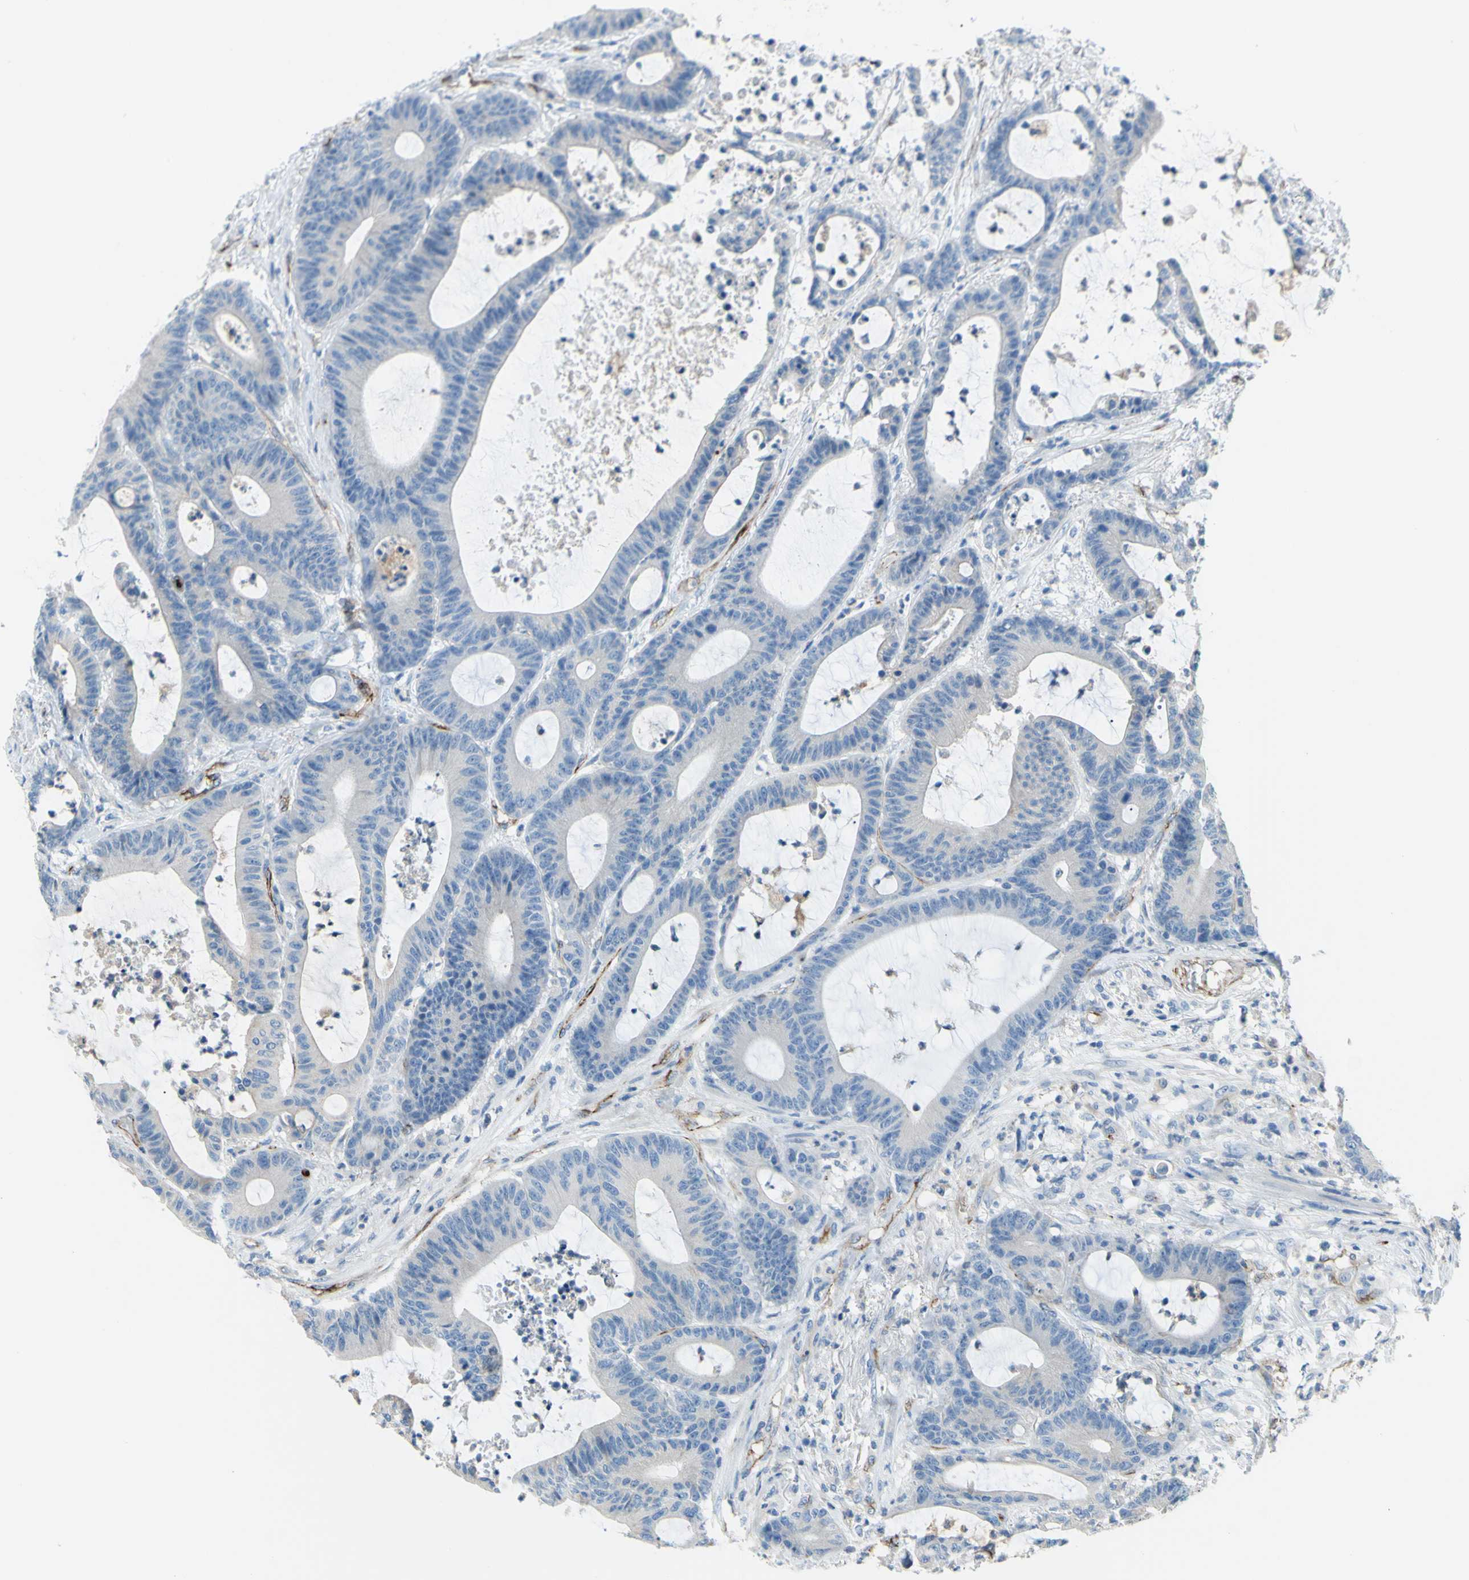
{"staining": {"intensity": "negative", "quantity": "none", "location": "none"}, "tissue": "colorectal cancer", "cell_type": "Tumor cells", "image_type": "cancer", "snomed": [{"axis": "morphology", "description": "Adenocarcinoma, NOS"}, {"axis": "topography", "description": "Colon"}], "caption": "IHC histopathology image of adenocarcinoma (colorectal) stained for a protein (brown), which displays no positivity in tumor cells.", "gene": "PRRG2", "patient": {"sex": "female", "age": 84}}